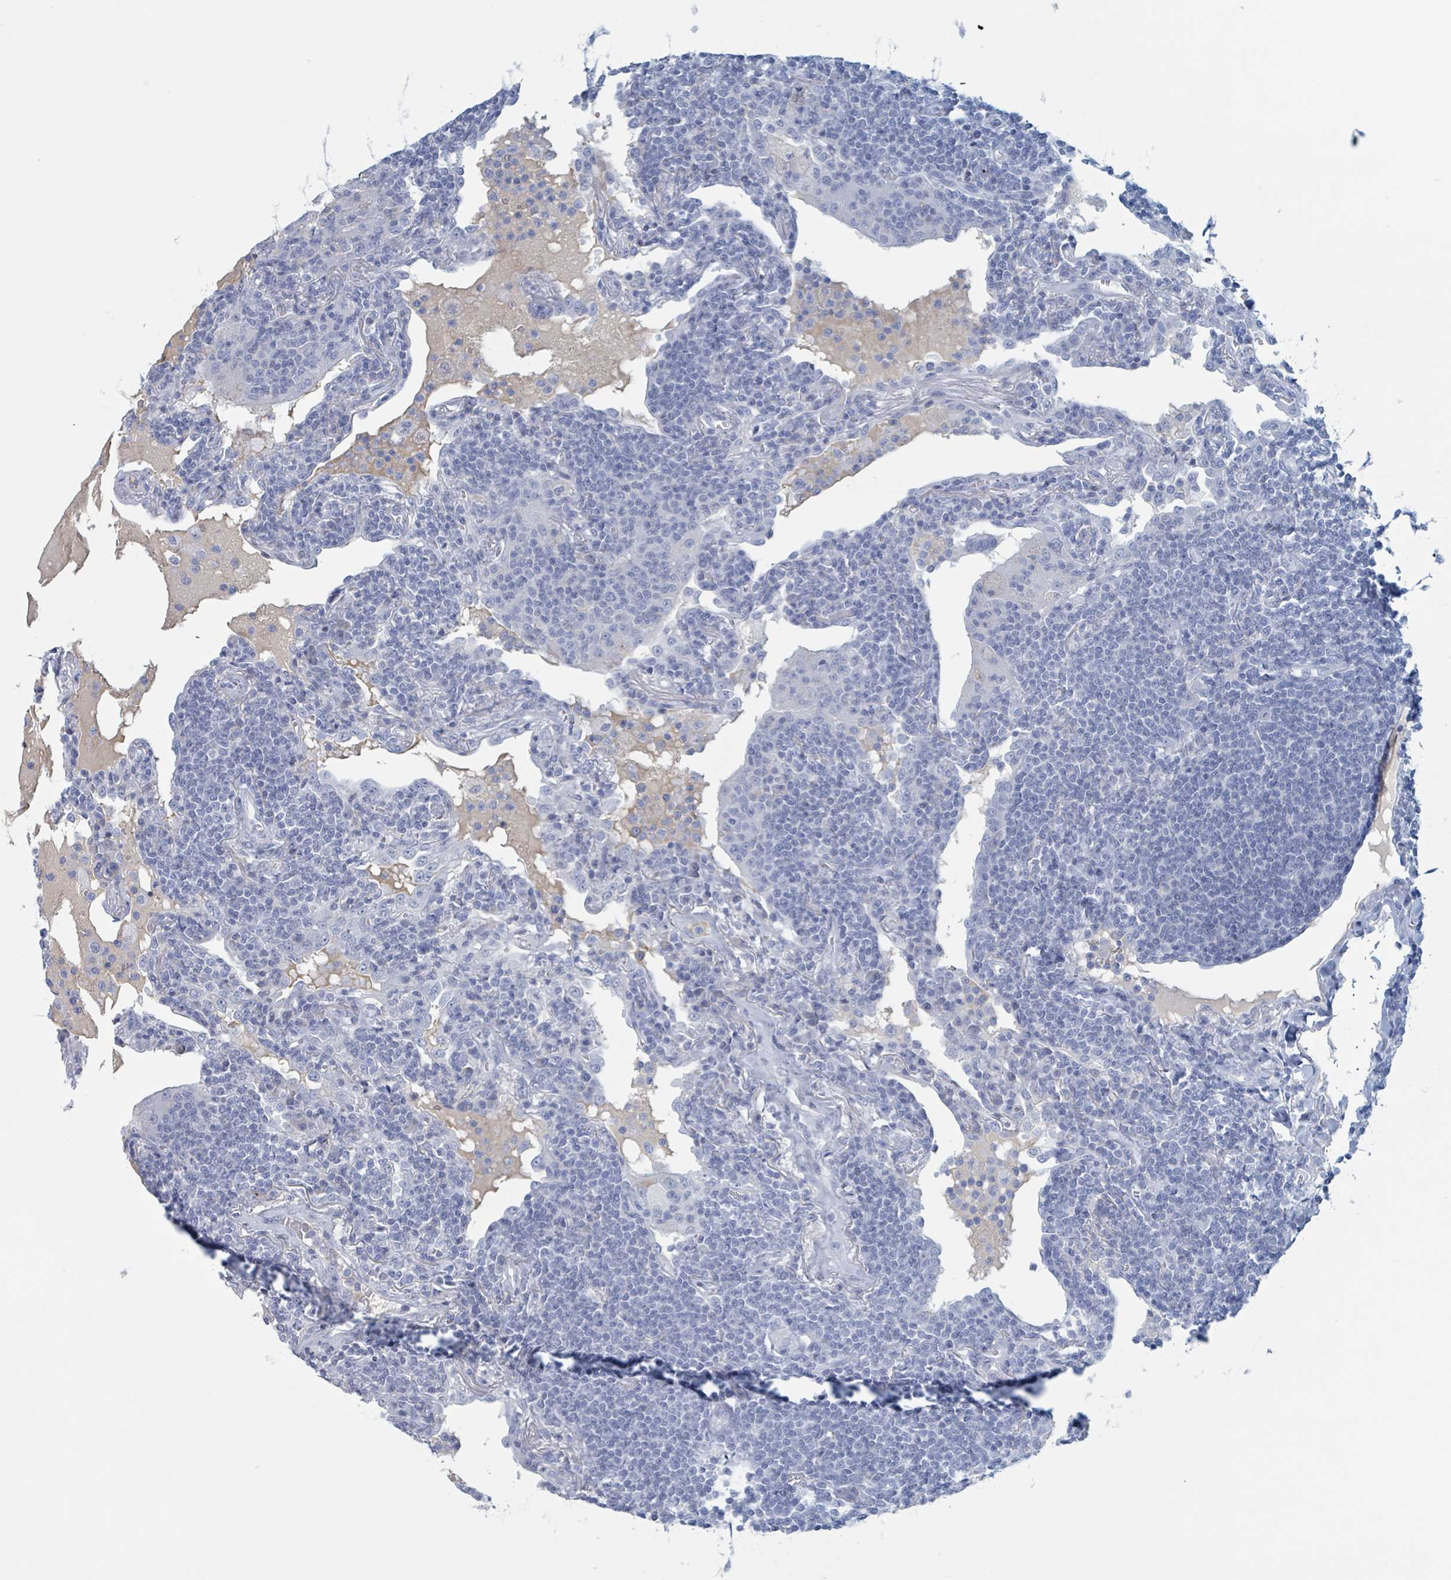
{"staining": {"intensity": "negative", "quantity": "none", "location": "none"}, "tissue": "lymphoma", "cell_type": "Tumor cells", "image_type": "cancer", "snomed": [{"axis": "morphology", "description": "Malignant lymphoma, non-Hodgkin's type, Low grade"}, {"axis": "topography", "description": "Lung"}], "caption": "A micrograph of malignant lymphoma, non-Hodgkin's type (low-grade) stained for a protein shows no brown staining in tumor cells. Nuclei are stained in blue.", "gene": "KLK4", "patient": {"sex": "female", "age": 71}}